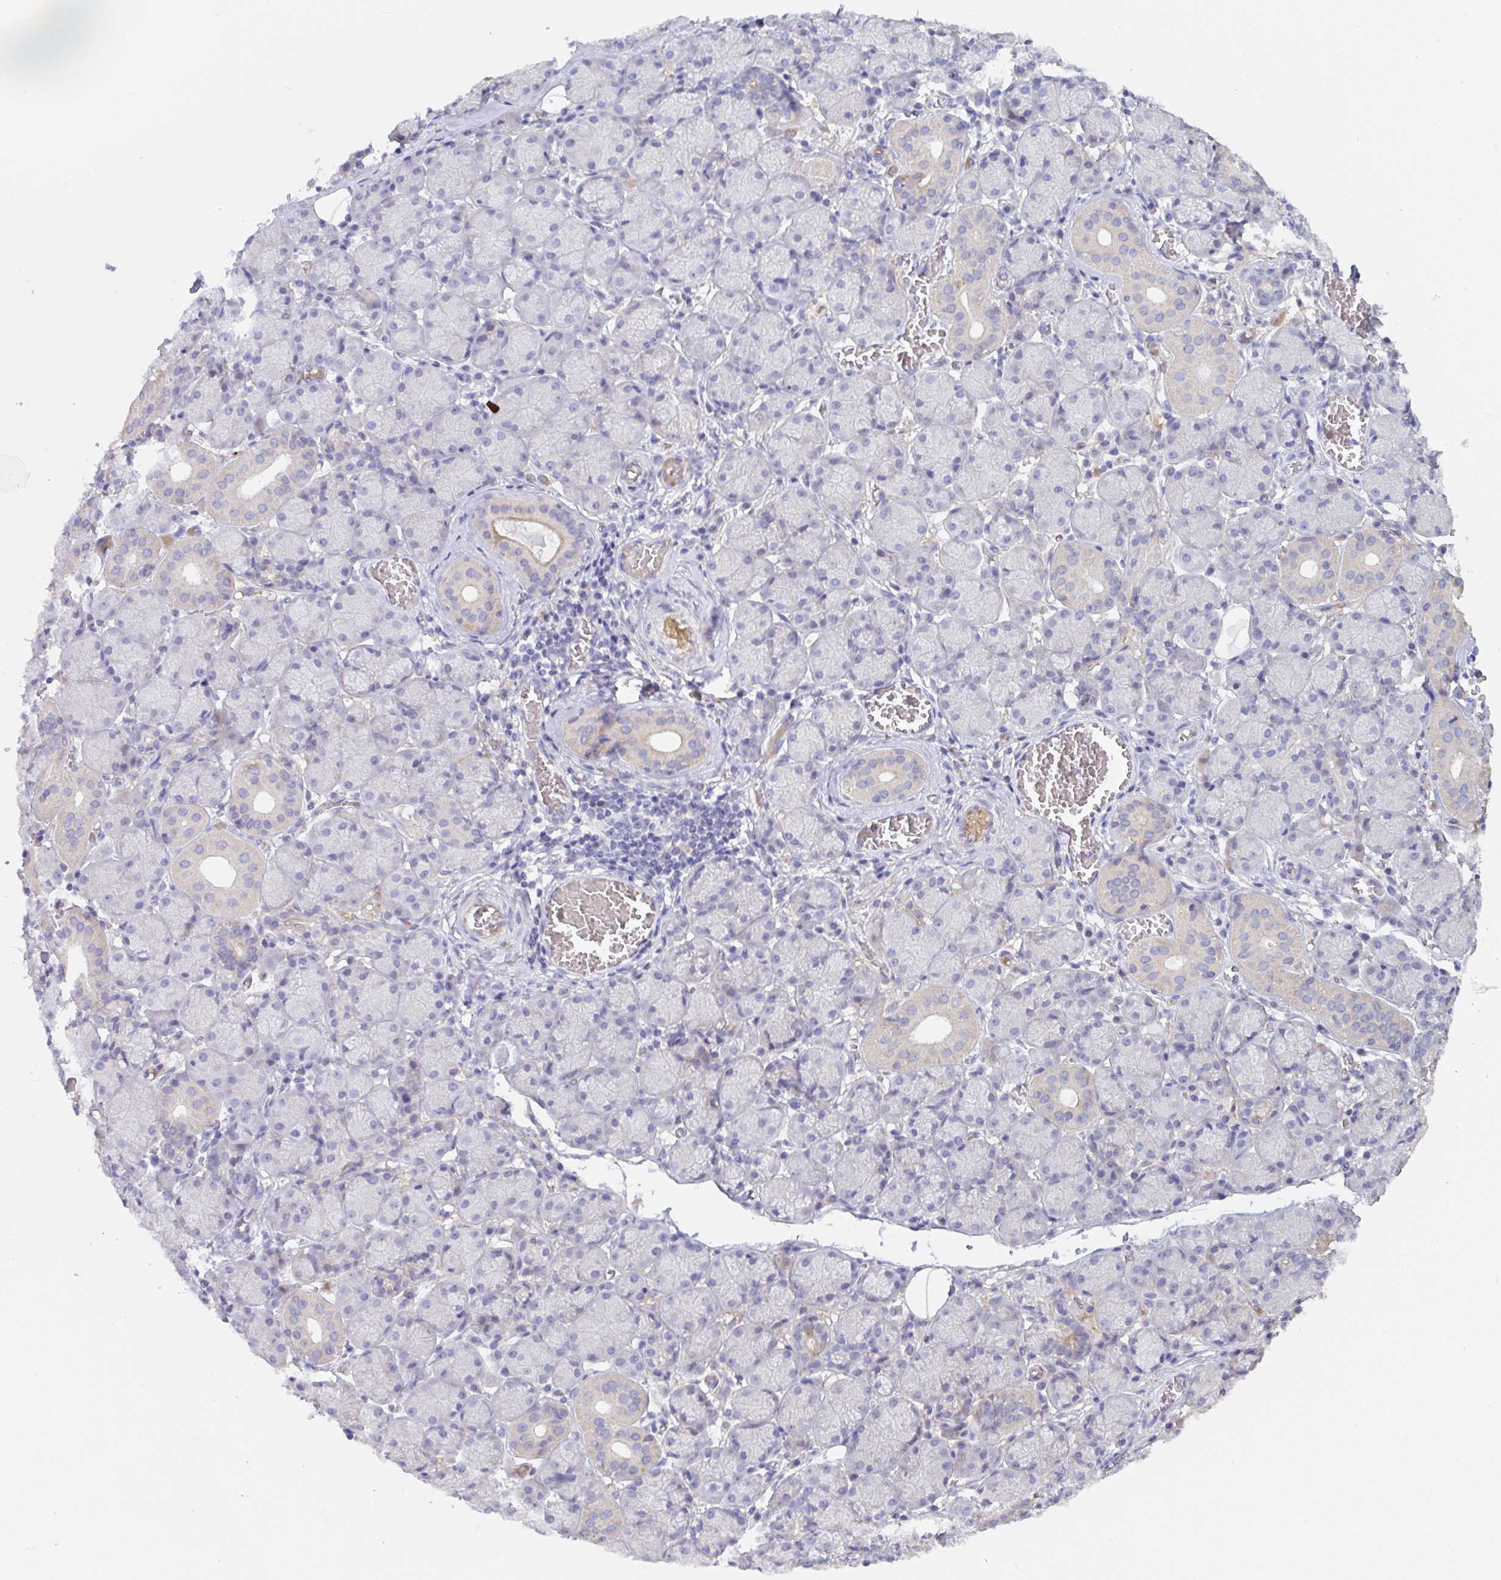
{"staining": {"intensity": "weak", "quantity": "<25%", "location": "cytoplasmic/membranous"}, "tissue": "salivary gland", "cell_type": "Glandular cells", "image_type": "normal", "snomed": [{"axis": "morphology", "description": "Normal tissue, NOS"}, {"axis": "topography", "description": "Salivary gland"}], "caption": "Protein analysis of benign salivary gland exhibits no significant staining in glandular cells.", "gene": "ANO5", "patient": {"sex": "female", "age": 24}}